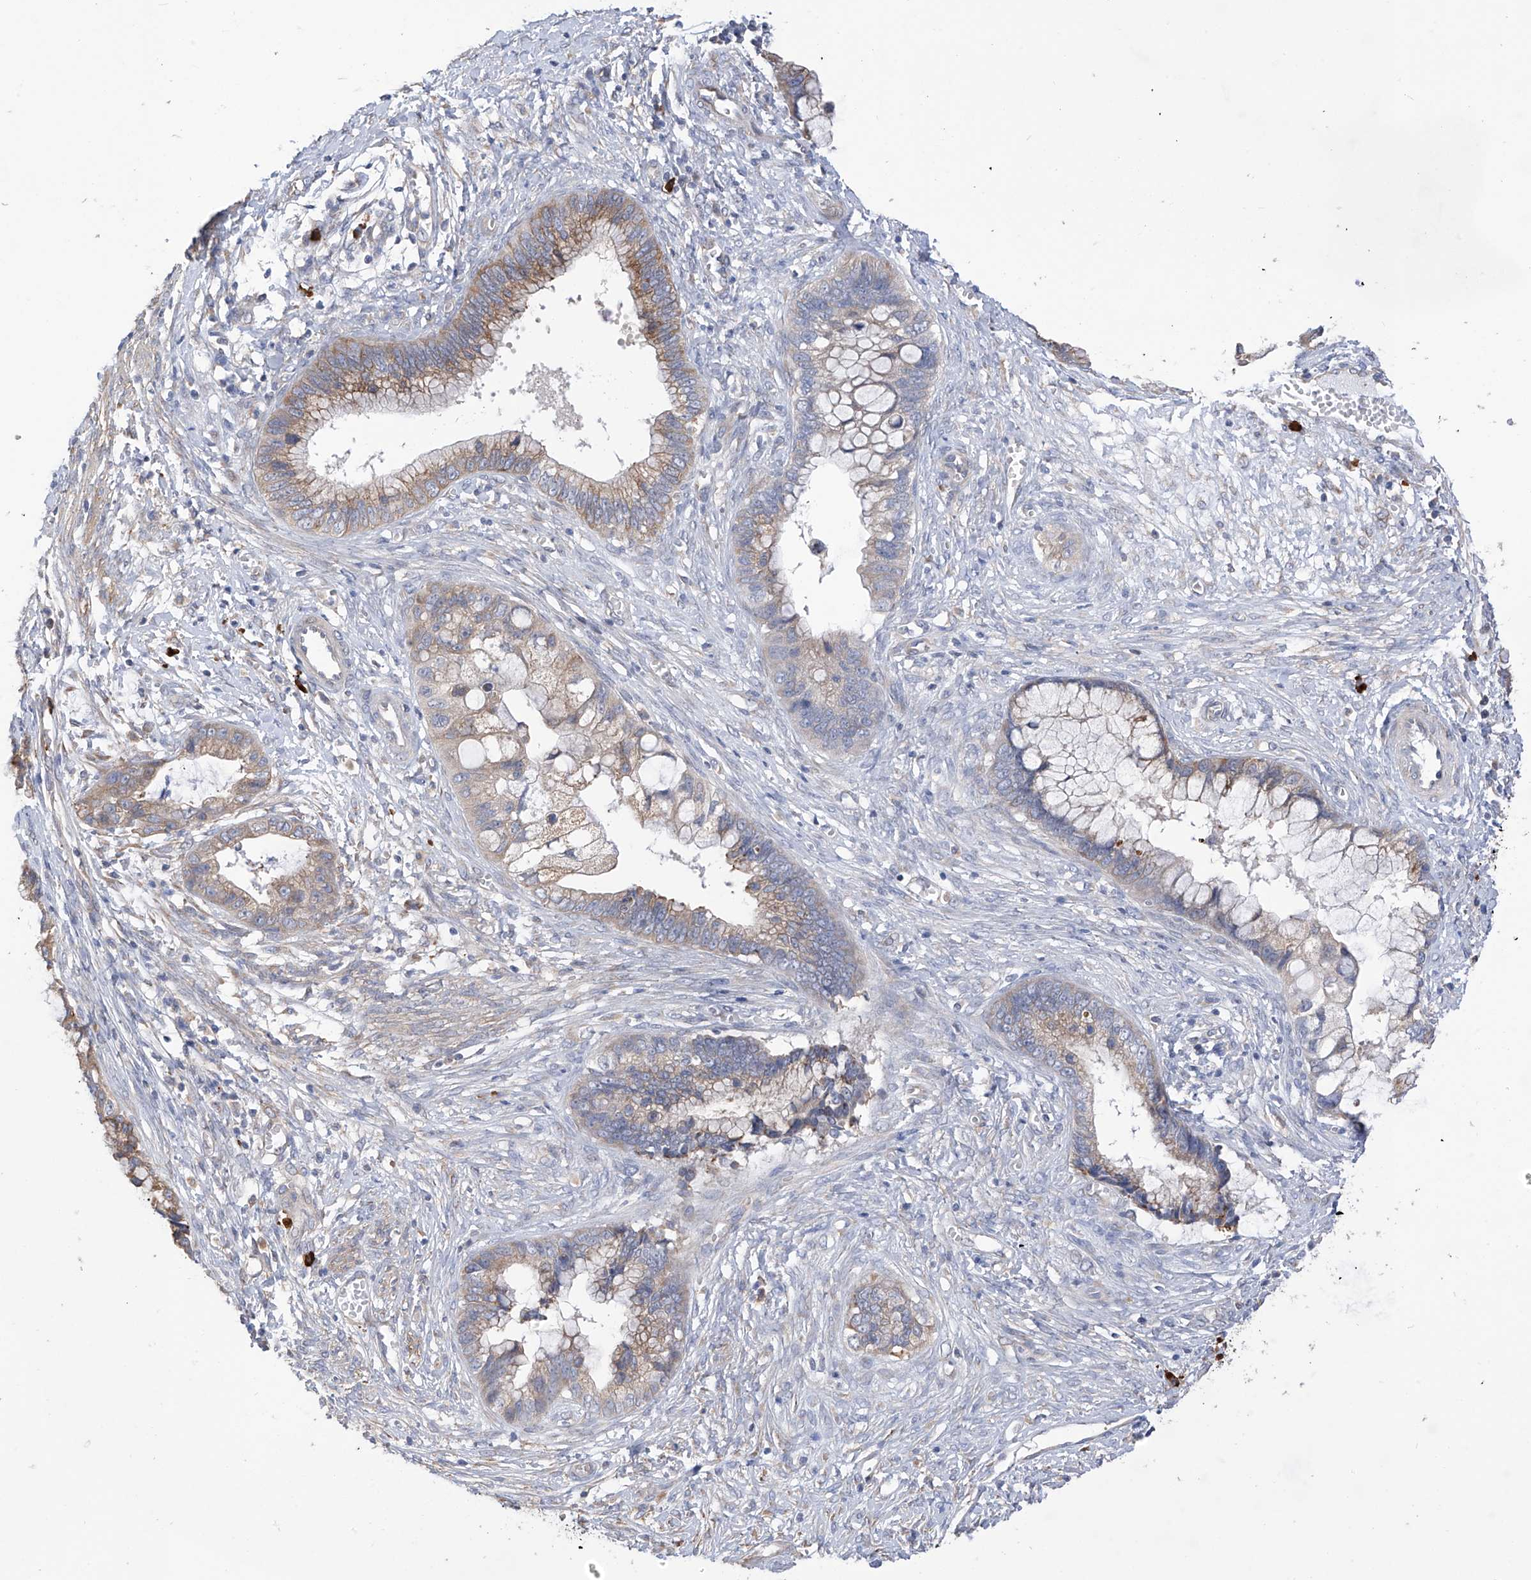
{"staining": {"intensity": "moderate", "quantity": "25%-75%", "location": "cytoplasmic/membranous"}, "tissue": "cervical cancer", "cell_type": "Tumor cells", "image_type": "cancer", "snomed": [{"axis": "morphology", "description": "Adenocarcinoma, NOS"}, {"axis": "topography", "description": "Cervix"}], "caption": "The image reveals staining of cervical cancer, revealing moderate cytoplasmic/membranous protein staining (brown color) within tumor cells.", "gene": "REC8", "patient": {"sex": "female", "age": 44}}